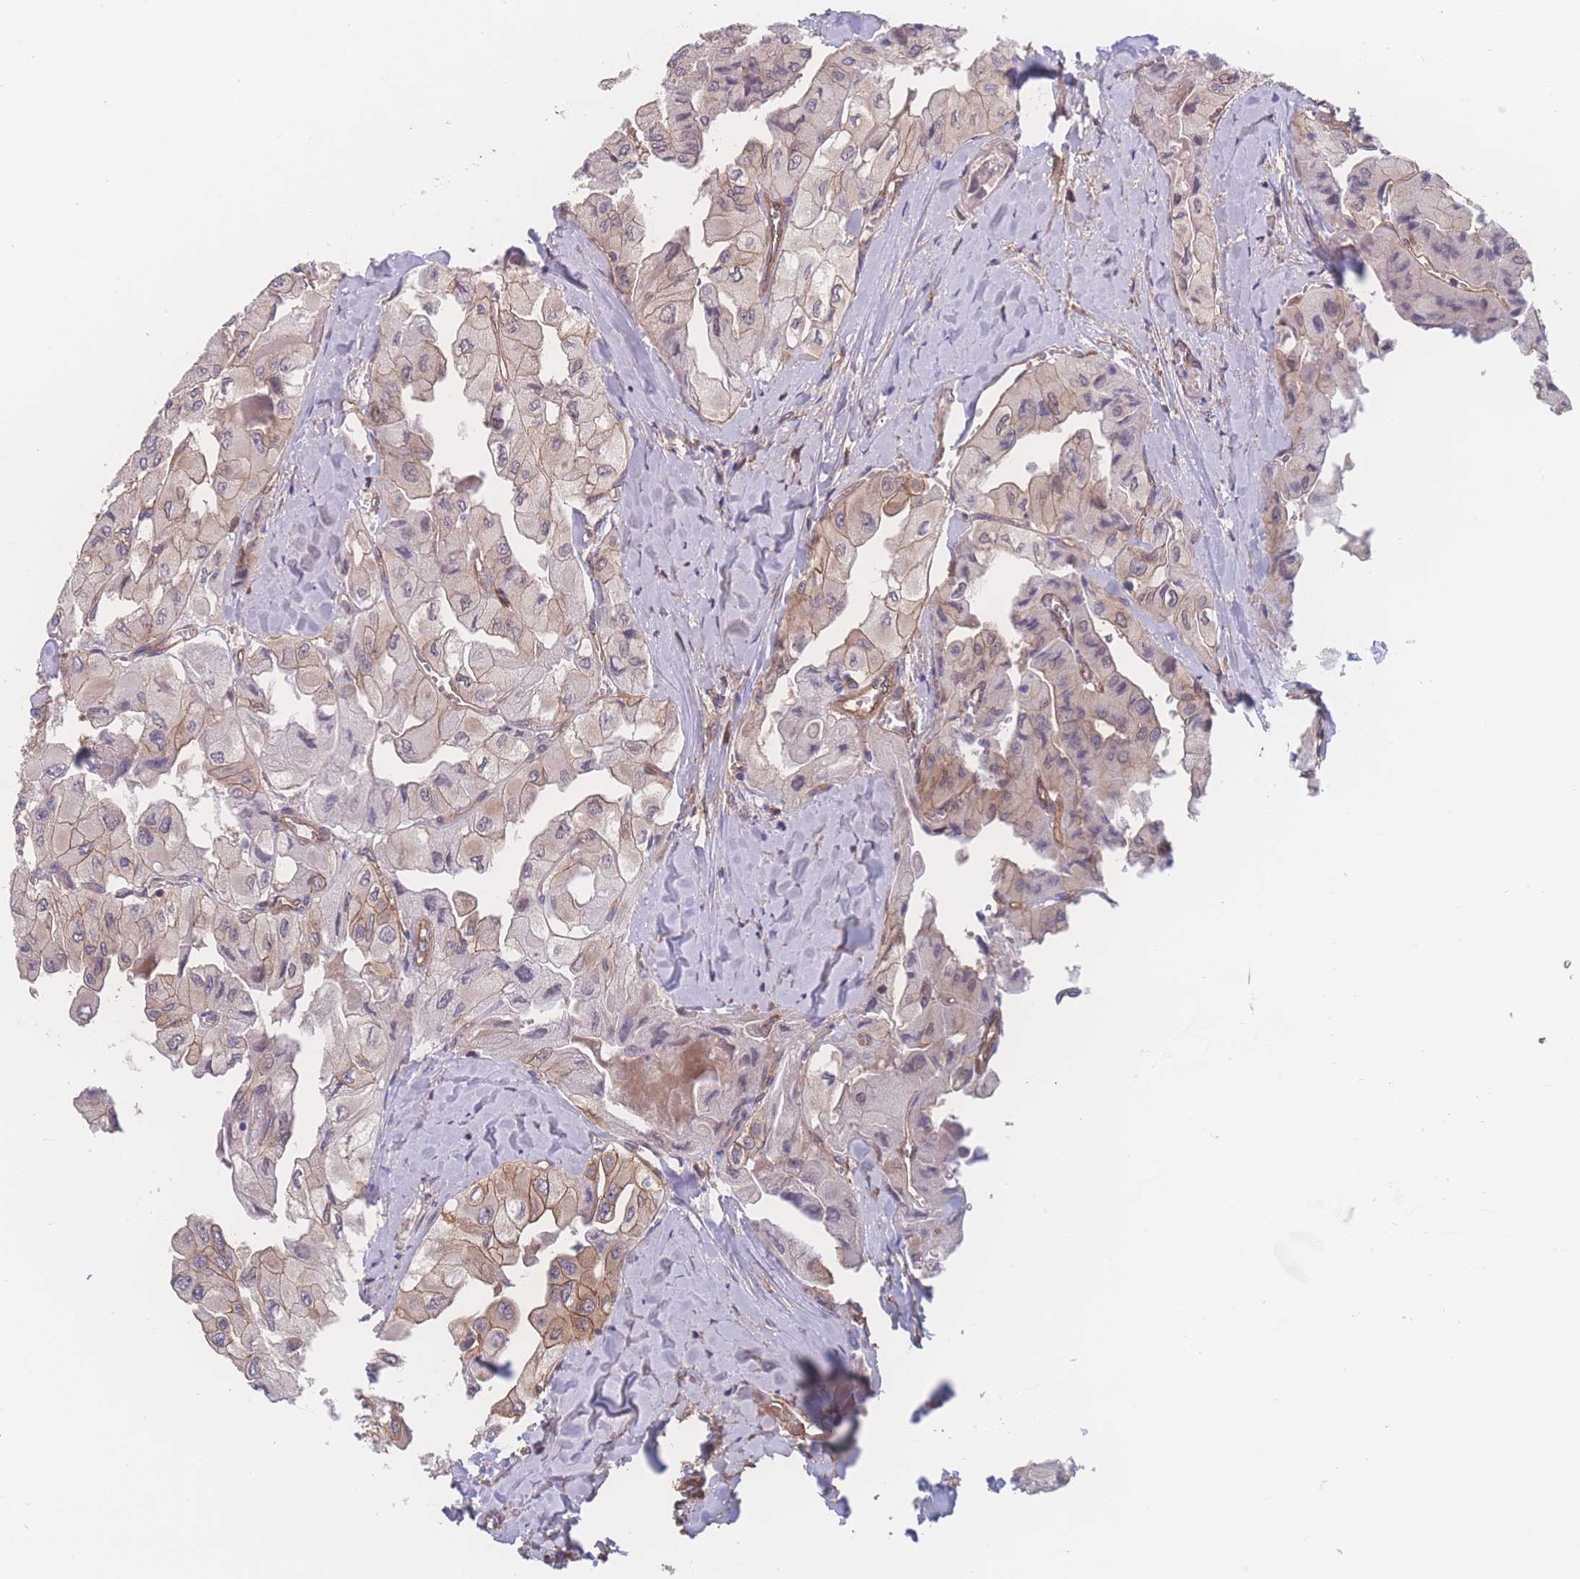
{"staining": {"intensity": "moderate", "quantity": "25%-75%", "location": "cytoplasmic/membranous"}, "tissue": "thyroid cancer", "cell_type": "Tumor cells", "image_type": "cancer", "snomed": [{"axis": "morphology", "description": "Normal tissue, NOS"}, {"axis": "morphology", "description": "Papillary adenocarcinoma, NOS"}, {"axis": "topography", "description": "Thyroid gland"}], "caption": "Protein expression analysis of human thyroid papillary adenocarcinoma reveals moderate cytoplasmic/membranous expression in about 25%-75% of tumor cells.", "gene": "CFAP97", "patient": {"sex": "female", "age": 59}}